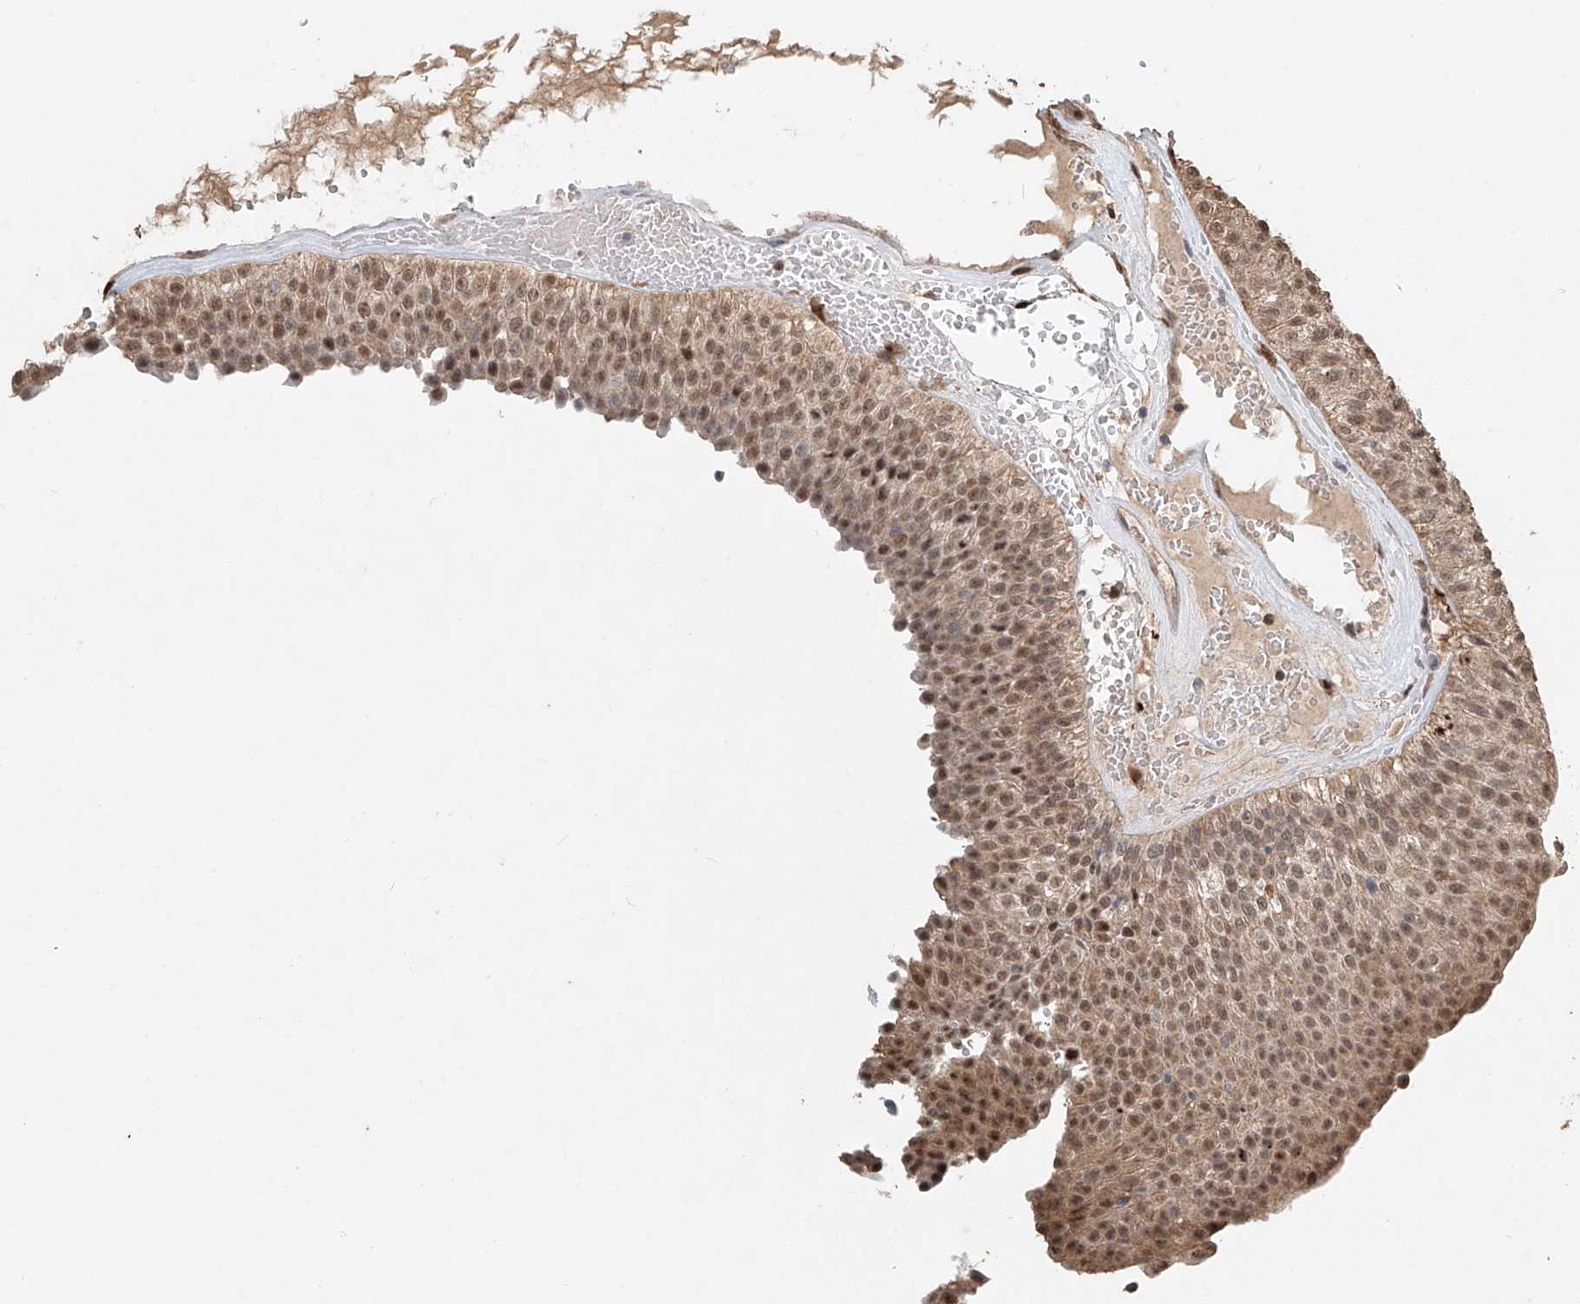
{"staining": {"intensity": "moderate", "quantity": ">75%", "location": "cytoplasmic/membranous,nuclear"}, "tissue": "urothelial cancer", "cell_type": "Tumor cells", "image_type": "cancer", "snomed": [{"axis": "morphology", "description": "Urothelial carcinoma, Low grade"}, {"axis": "topography", "description": "Urinary bladder"}], "caption": "Immunohistochemical staining of urothelial cancer demonstrates medium levels of moderate cytoplasmic/membranous and nuclear protein staining in about >75% of tumor cells.", "gene": "RMND1", "patient": {"sex": "male", "age": 78}}